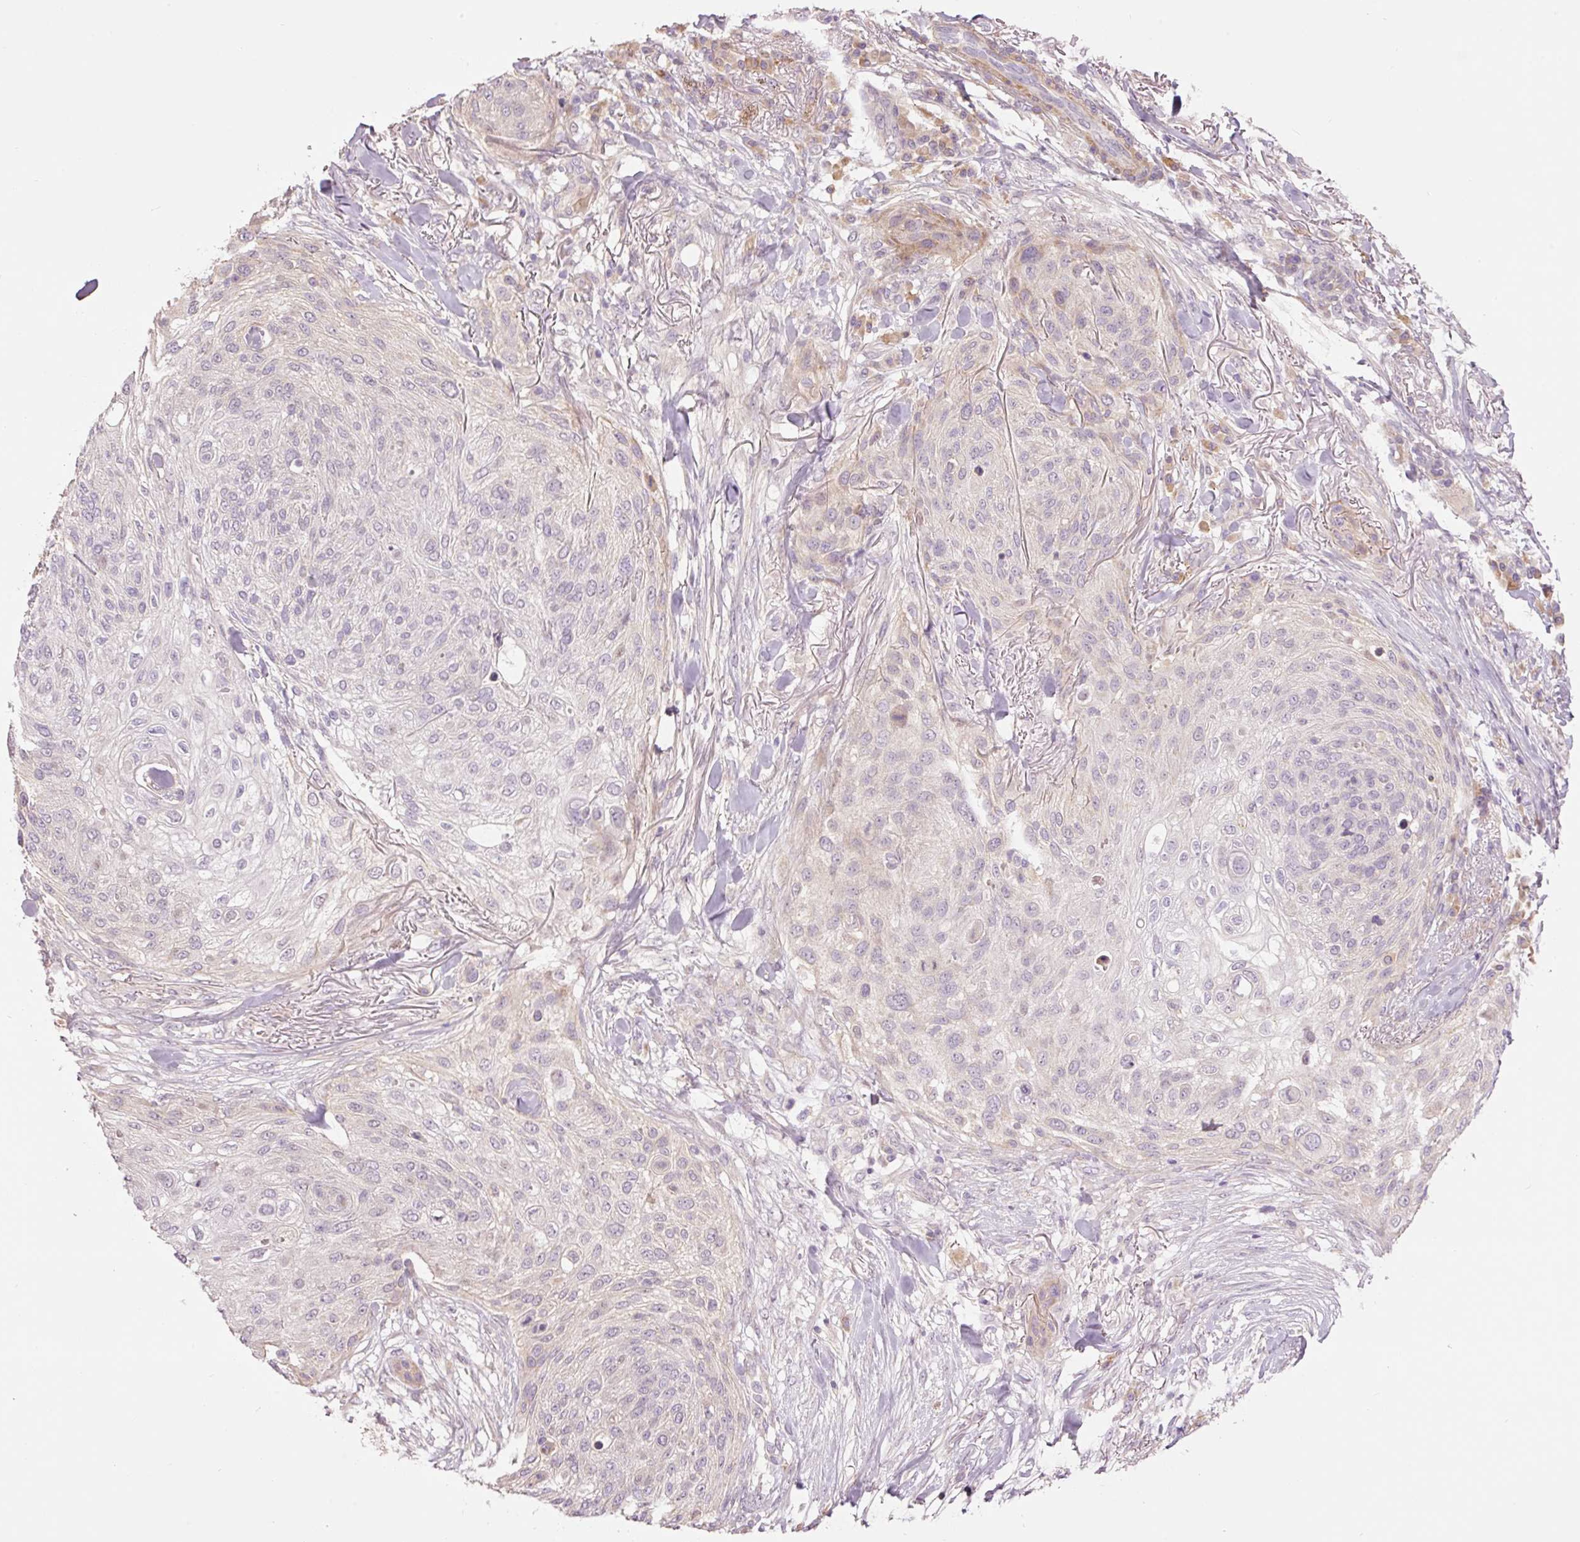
{"staining": {"intensity": "moderate", "quantity": "<25%", "location": "cytoplasmic/membranous"}, "tissue": "skin cancer", "cell_type": "Tumor cells", "image_type": "cancer", "snomed": [{"axis": "morphology", "description": "Squamous cell carcinoma, NOS"}, {"axis": "topography", "description": "Skin"}], "caption": "This is an image of immunohistochemistry (IHC) staining of skin cancer (squamous cell carcinoma), which shows moderate positivity in the cytoplasmic/membranous of tumor cells.", "gene": "SLC29A3", "patient": {"sex": "female", "age": 87}}